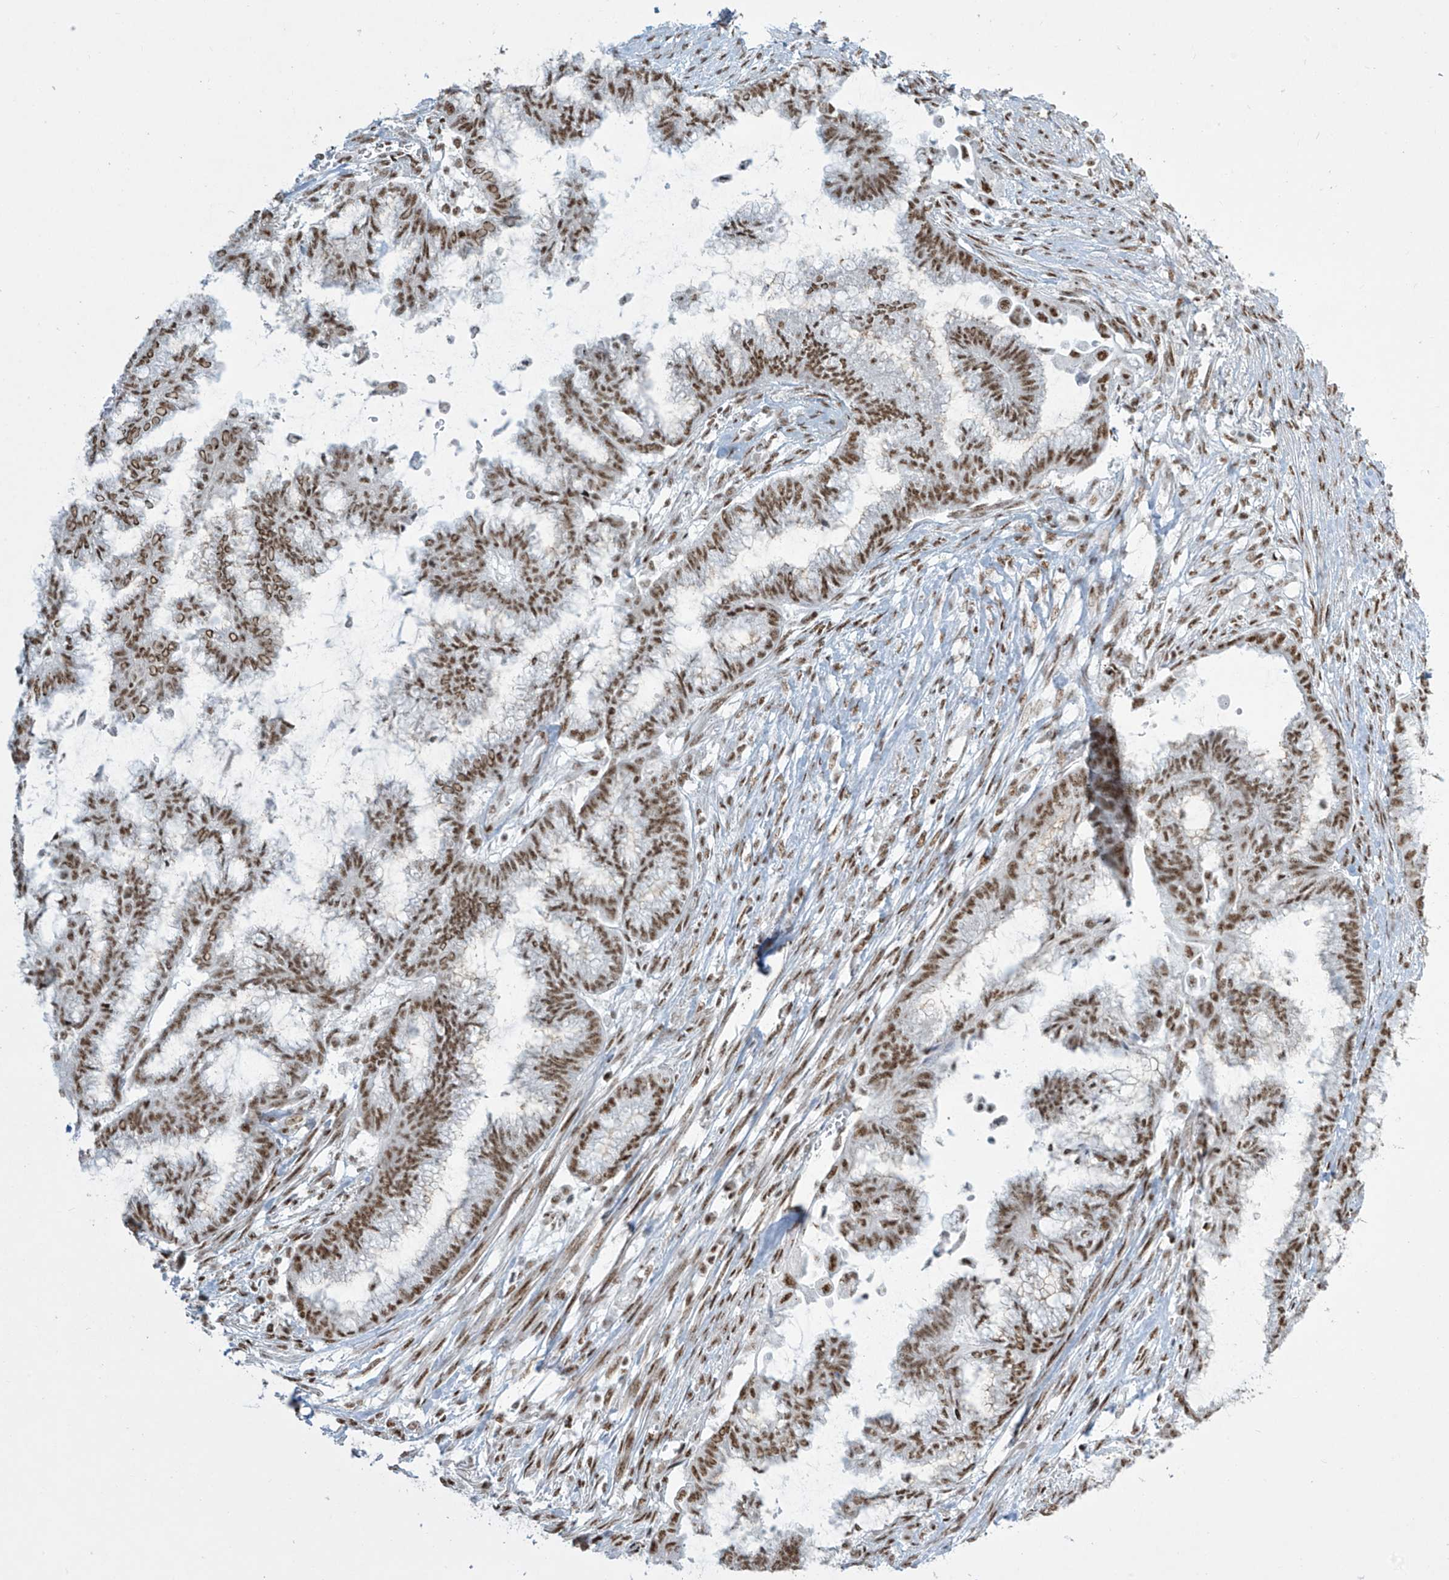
{"staining": {"intensity": "moderate", "quantity": ">75%", "location": "nuclear"}, "tissue": "endometrial cancer", "cell_type": "Tumor cells", "image_type": "cancer", "snomed": [{"axis": "morphology", "description": "Adenocarcinoma, NOS"}, {"axis": "topography", "description": "Endometrium"}], "caption": "Immunohistochemistry (IHC) histopathology image of neoplastic tissue: endometrial adenocarcinoma stained using IHC exhibits medium levels of moderate protein expression localized specifically in the nuclear of tumor cells, appearing as a nuclear brown color.", "gene": "MS4A6A", "patient": {"sex": "female", "age": 86}}